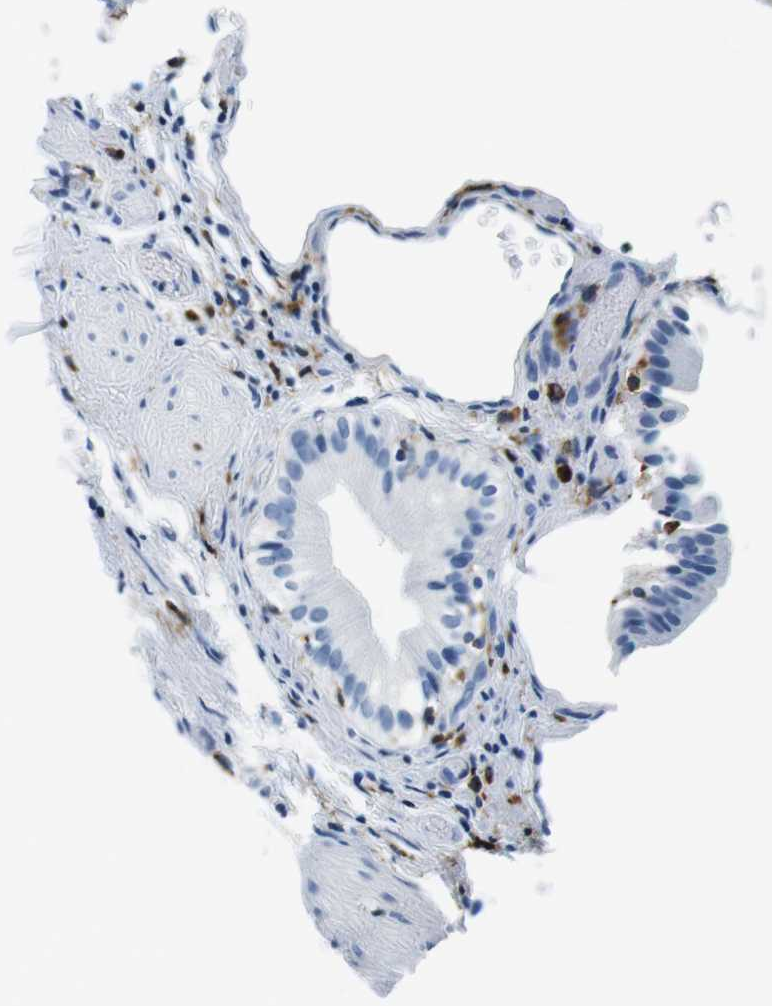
{"staining": {"intensity": "negative", "quantity": "none", "location": "none"}, "tissue": "gallbladder", "cell_type": "Glandular cells", "image_type": "normal", "snomed": [{"axis": "morphology", "description": "Normal tissue, NOS"}, {"axis": "topography", "description": "Gallbladder"}], "caption": "DAB (3,3'-diaminobenzidine) immunohistochemical staining of benign gallbladder displays no significant staining in glandular cells.", "gene": "HLA", "patient": {"sex": "male", "age": 65}}